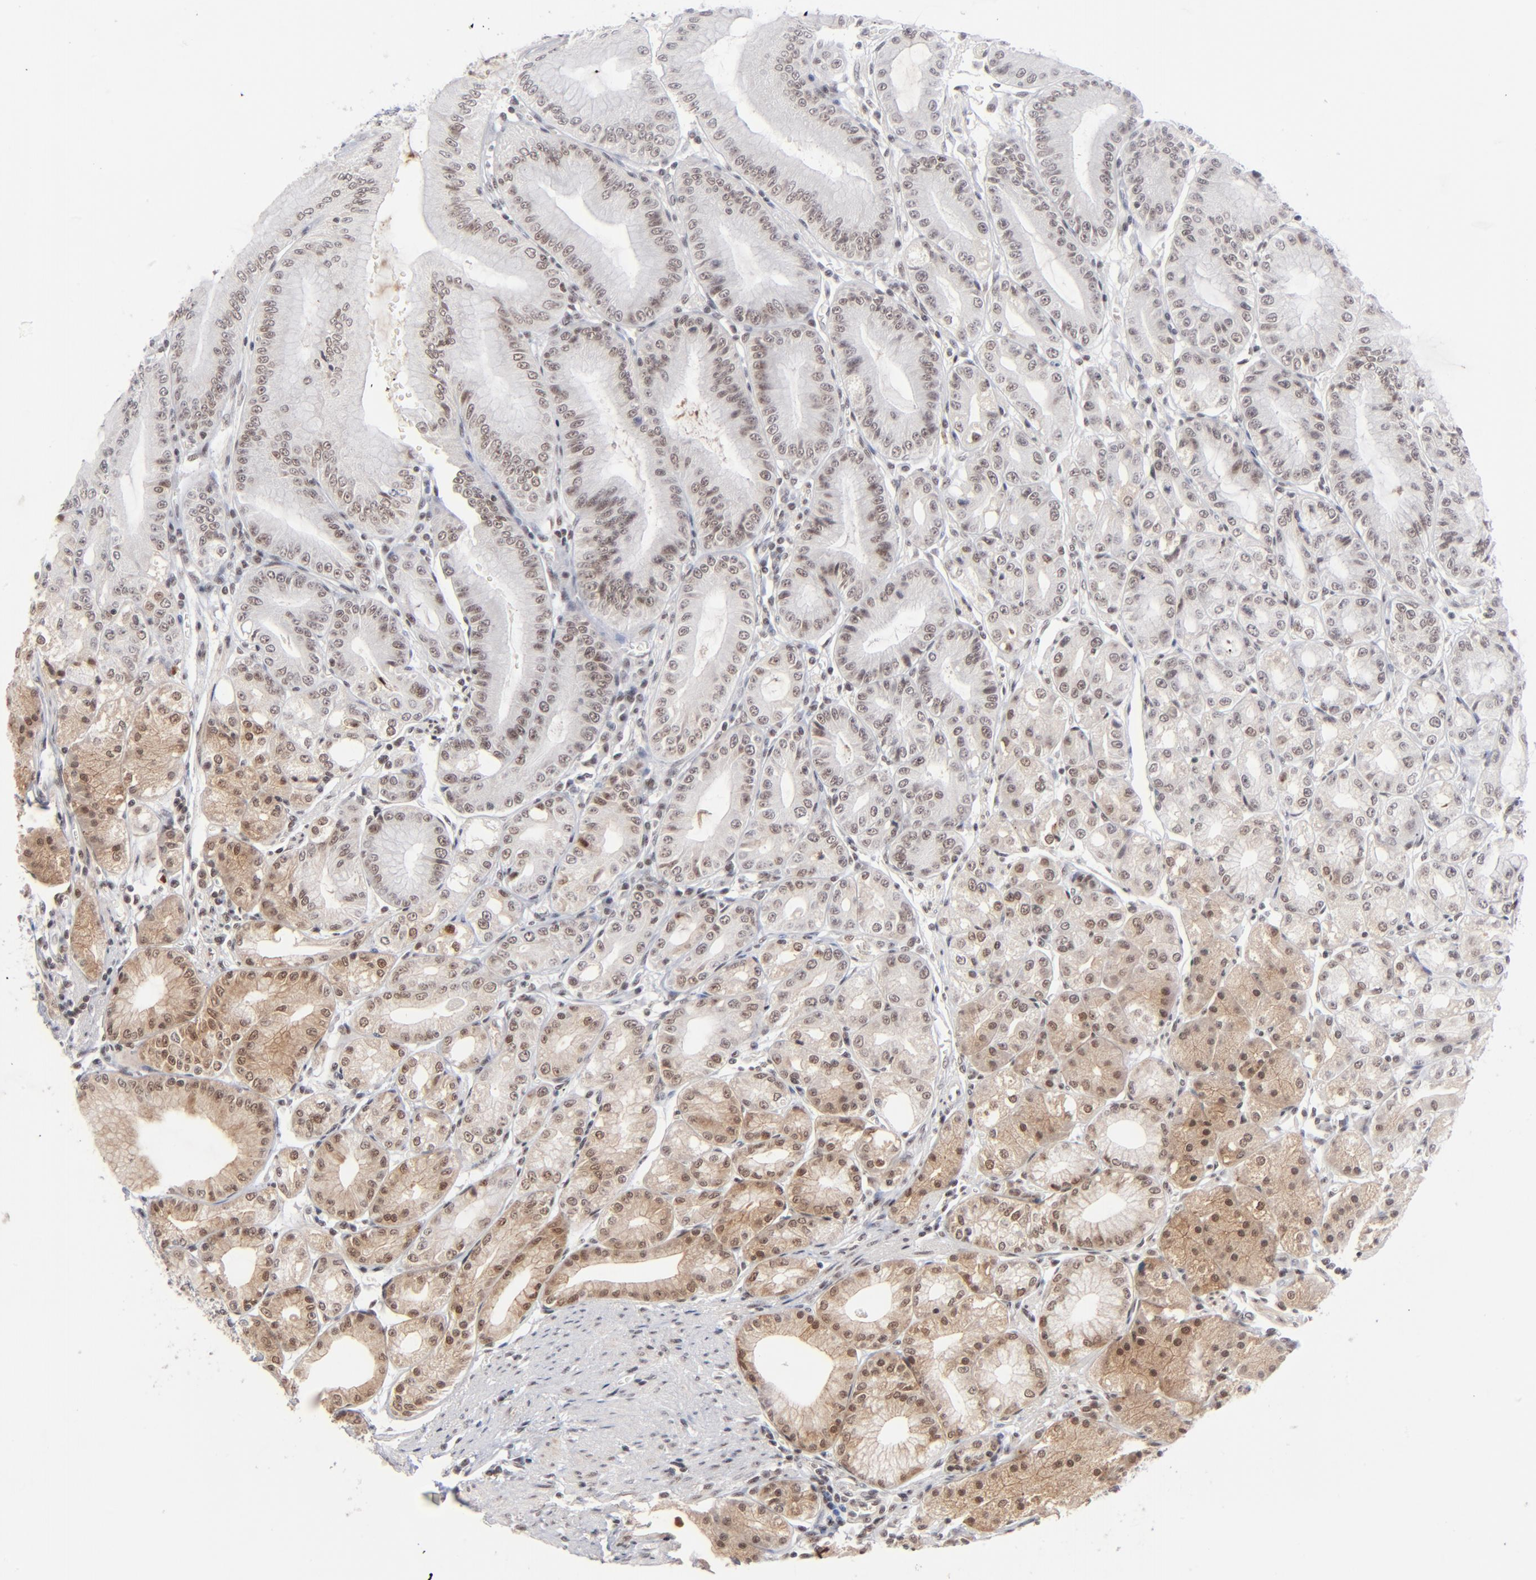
{"staining": {"intensity": "weak", "quantity": "25%-75%", "location": "nuclear"}, "tissue": "stomach", "cell_type": "Glandular cells", "image_type": "normal", "snomed": [{"axis": "morphology", "description": "Normal tissue, NOS"}, {"axis": "topography", "description": "Stomach, lower"}], "caption": "Weak nuclear positivity for a protein is present in about 25%-75% of glandular cells of unremarkable stomach using immunohistochemistry (IHC).", "gene": "ZNF143", "patient": {"sex": "male", "age": 71}}